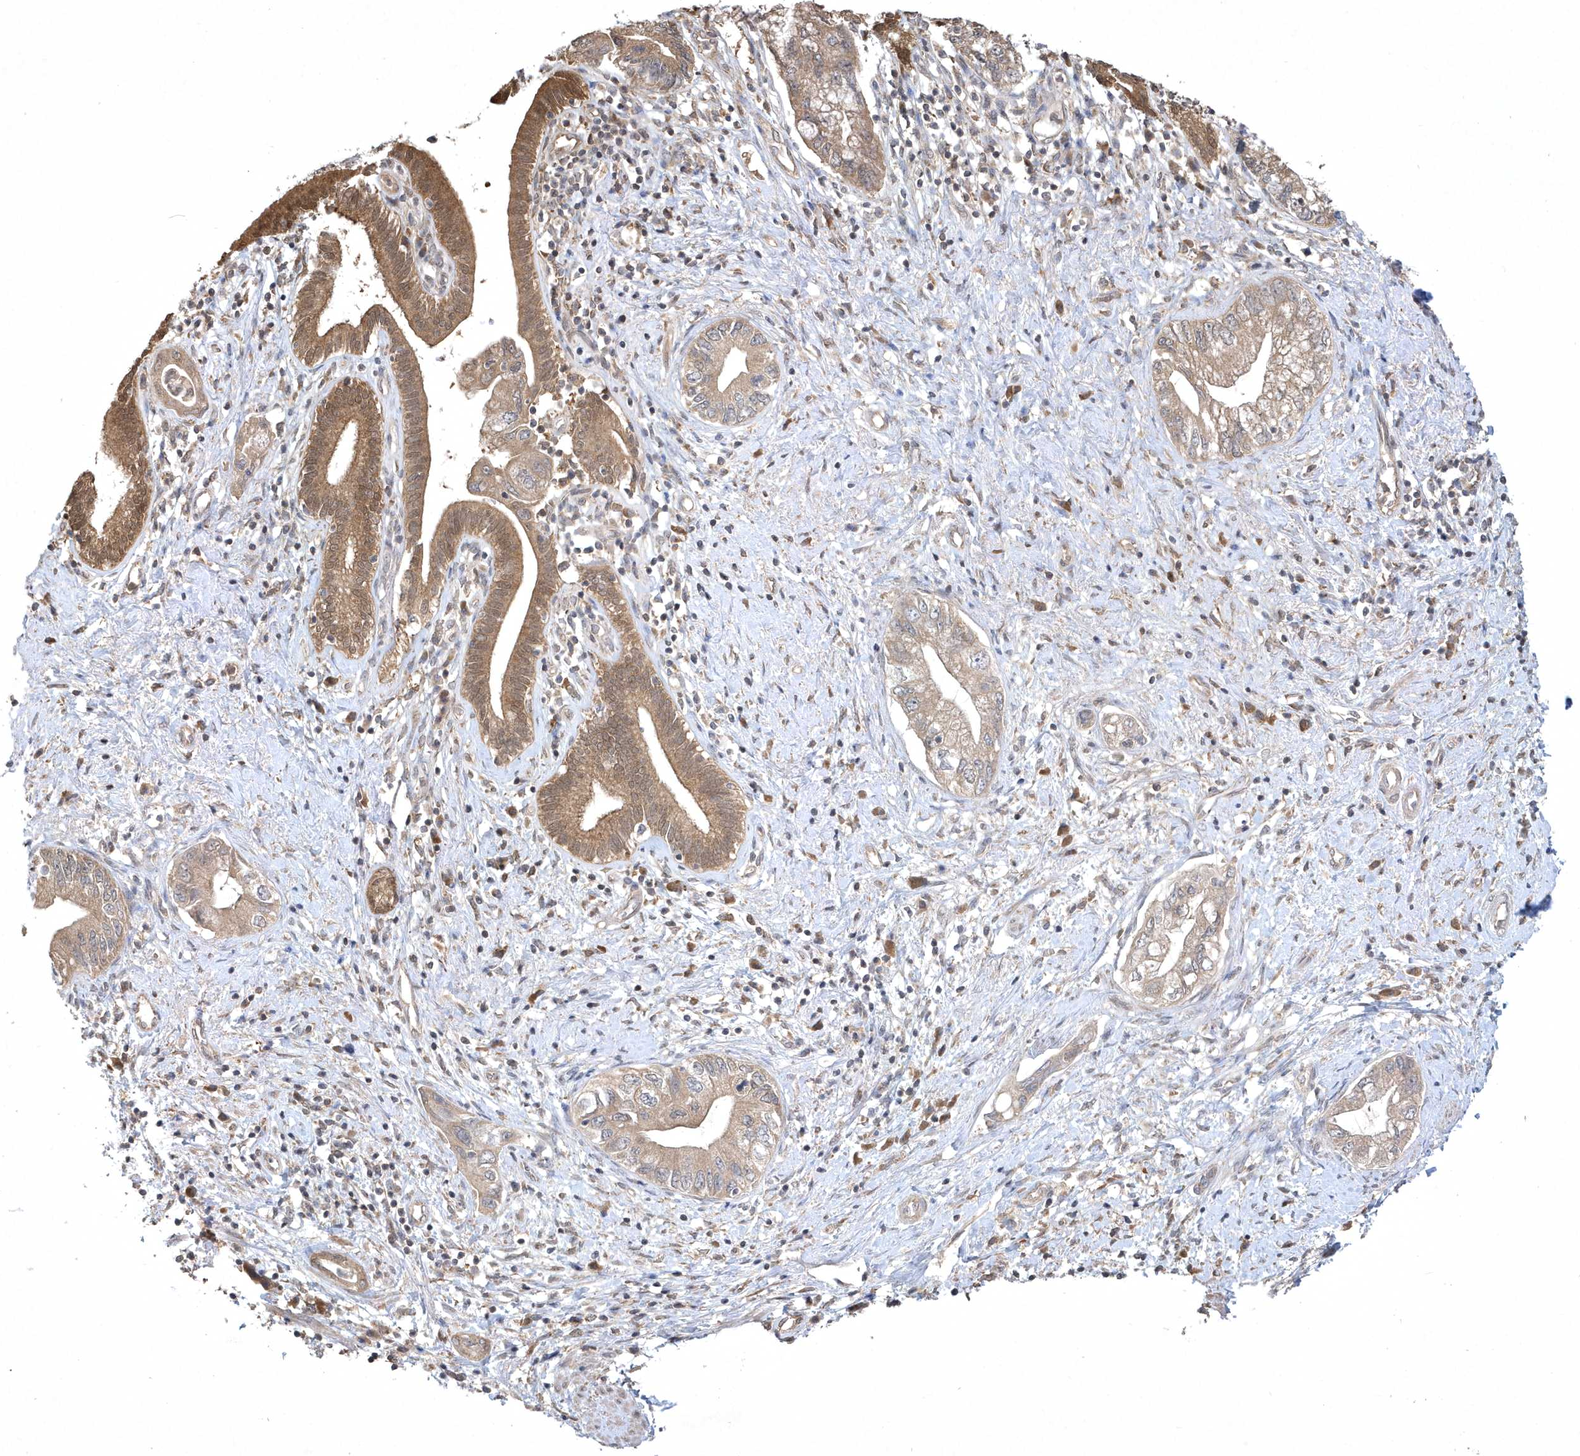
{"staining": {"intensity": "moderate", "quantity": "25%-75%", "location": "cytoplasmic/membranous,nuclear"}, "tissue": "pancreatic cancer", "cell_type": "Tumor cells", "image_type": "cancer", "snomed": [{"axis": "morphology", "description": "Adenocarcinoma, NOS"}, {"axis": "topography", "description": "Pancreas"}], "caption": "Immunohistochemistry staining of adenocarcinoma (pancreatic), which demonstrates medium levels of moderate cytoplasmic/membranous and nuclear staining in about 25%-75% of tumor cells indicating moderate cytoplasmic/membranous and nuclear protein expression. The staining was performed using DAB (brown) for protein detection and nuclei were counterstained in hematoxylin (blue).", "gene": "AKR7A2", "patient": {"sex": "female", "age": 73}}